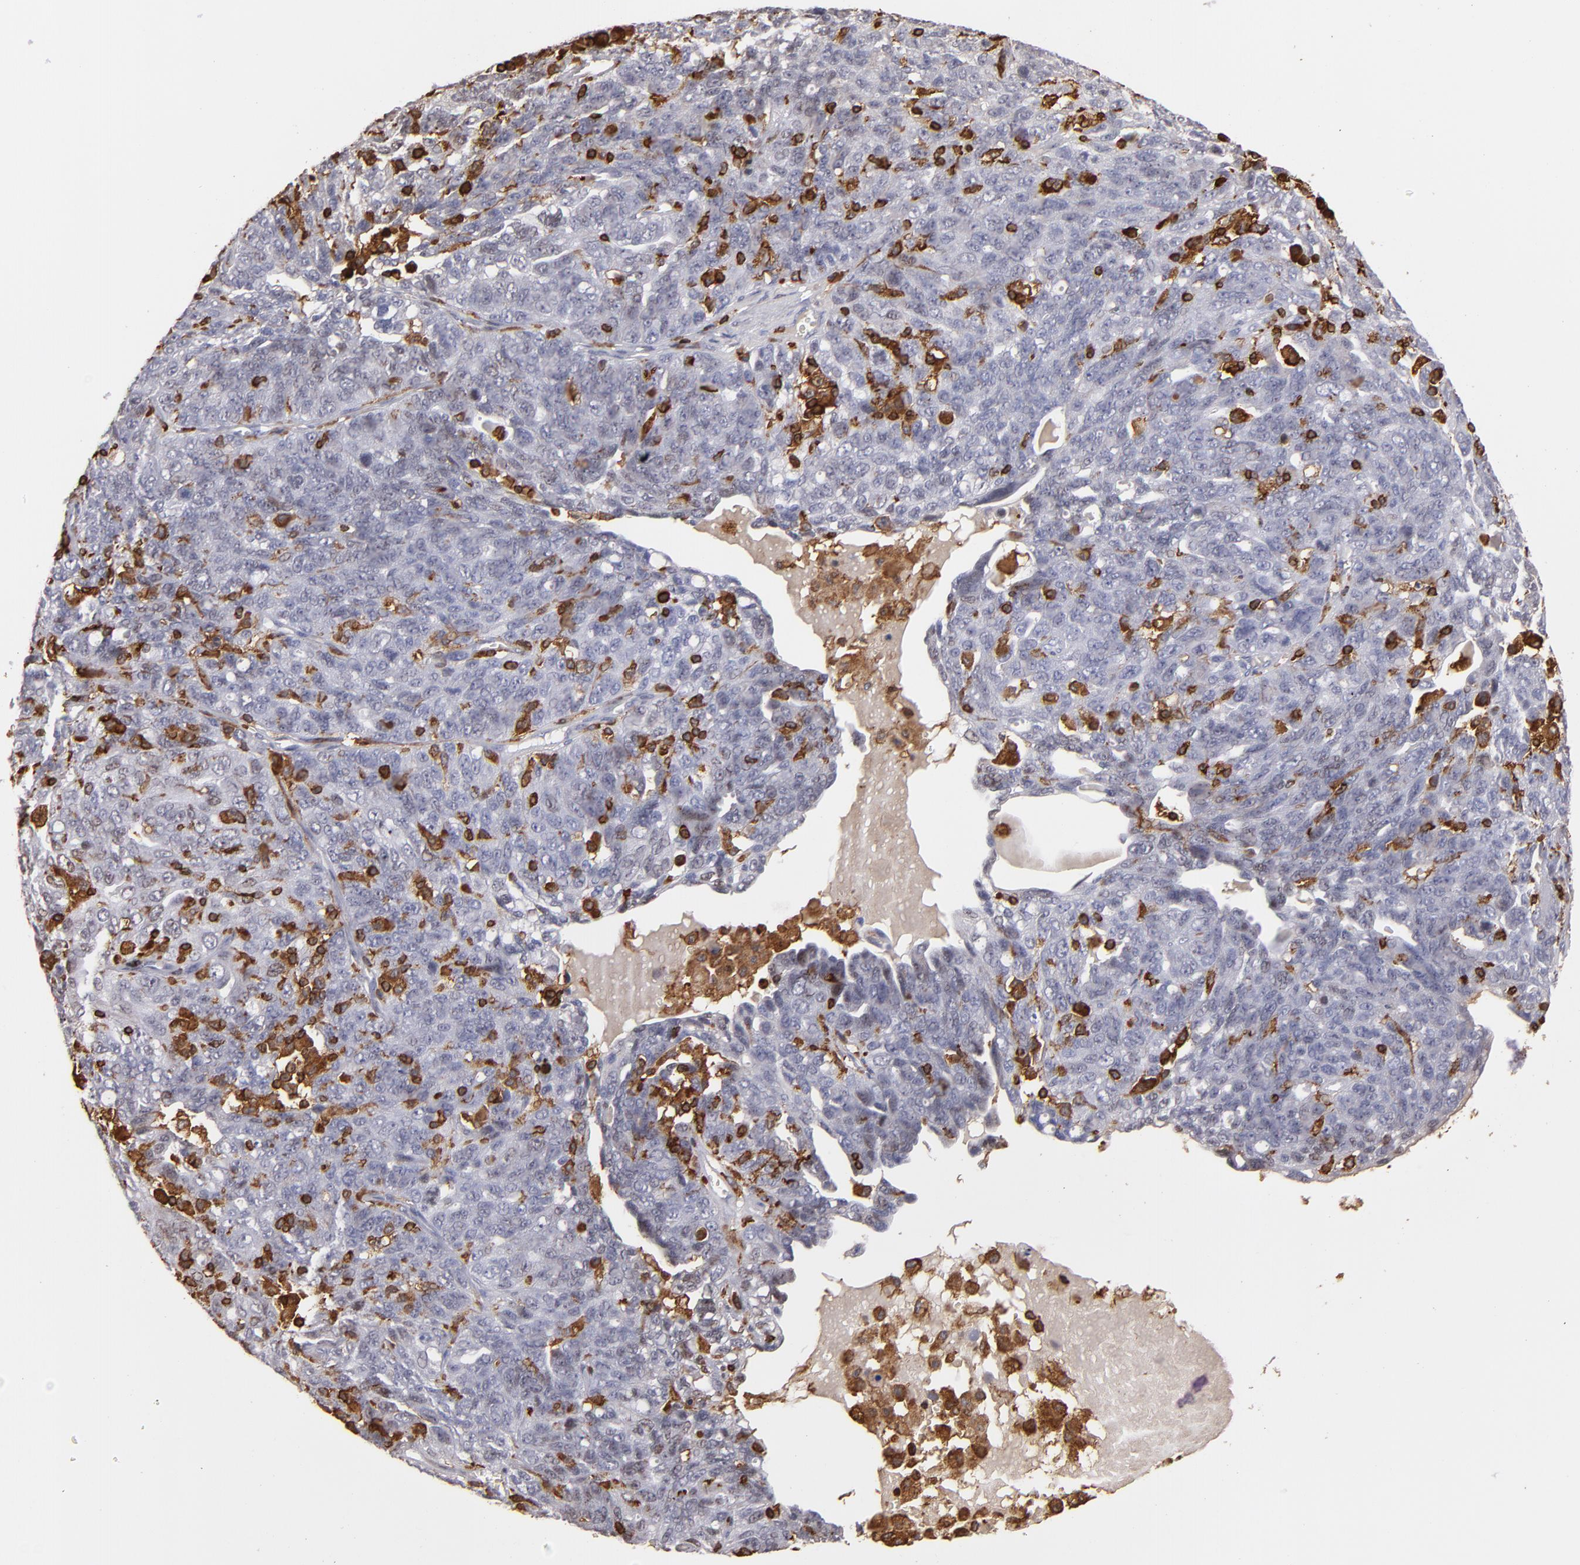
{"staining": {"intensity": "negative", "quantity": "none", "location": "none"}, "tissue": "ovarian cancer", "cell_type": "Tumor cells", "image_type": "cancer", "snomed": [{"axis": "morphology", "description": "Cystadenocarcinoma, serous, NOS"}, {"axis": "topography", "description": "Ovary"}], "caption": "There is no significant expression in tumor cells of serous cystadenocarcinoma (ovarian).", "gene": "WAS", "patient": {"sex": "female", "age": 71}}